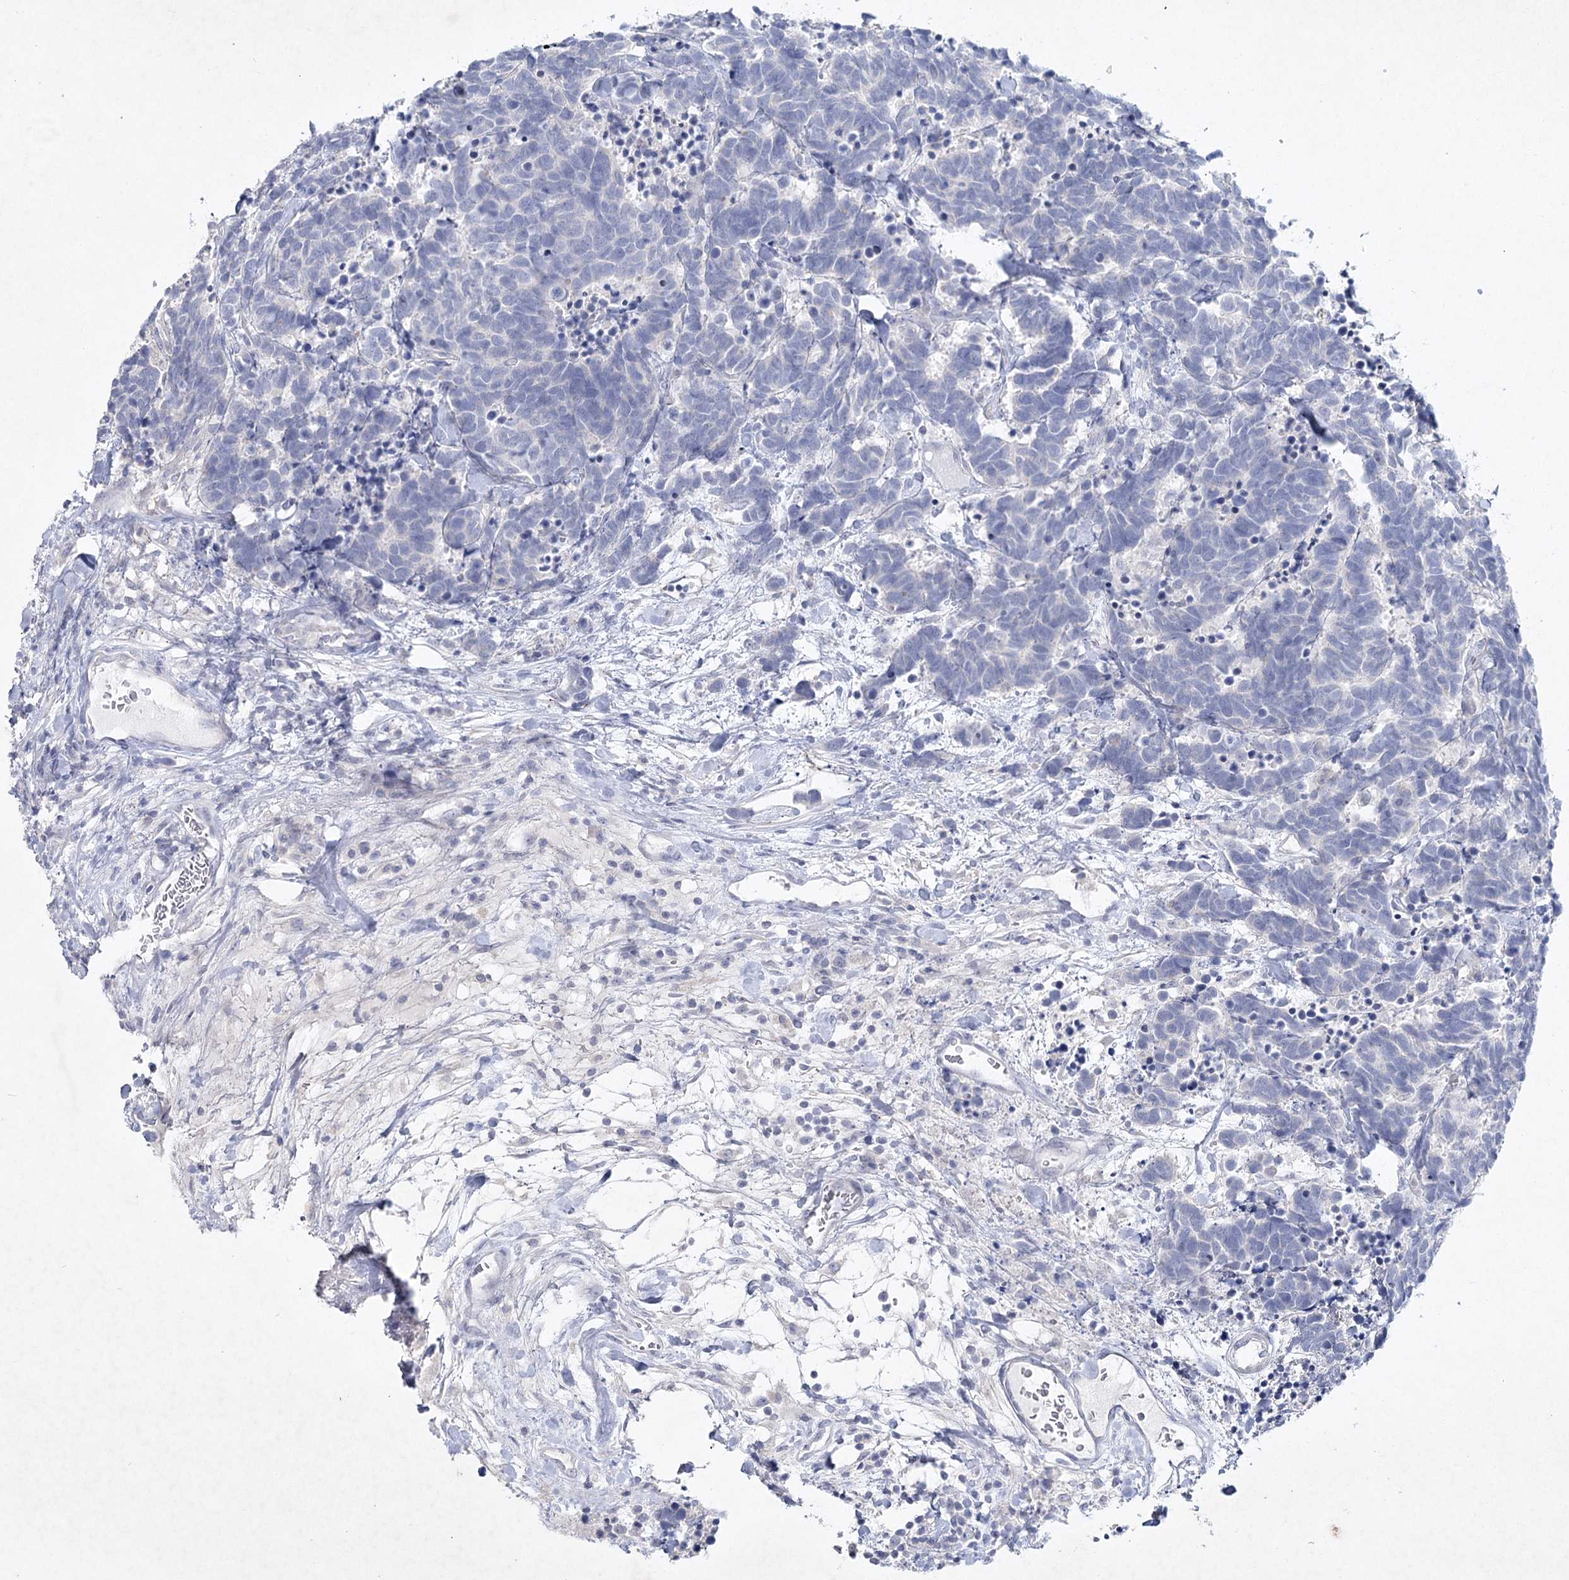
{"staining": {"intensity": "negative", "quantity": "none", "location": "none"}, "tissue": "carcinoid", "cell_type": "Tumor cells", "image_type": "cancer", "snomed": [{"axis": "morphology", "description": "Carcinoma, NOS"}, {"axis": "morphology", "description": "Carcinoid, malignant, NOS"}, {"axis": "topography", "description": "Urinary bladder"}], "caption": "IHC micrograph of carcinoid stained for a protein (brown), which shows no expression in tumor cells. (Brightfield microscopy of DAB (3,3'-diaminobenzidine) IHC at high magnification).", "gene": "MAP3K13", "patient": {"sex": "male", "age": 57}}